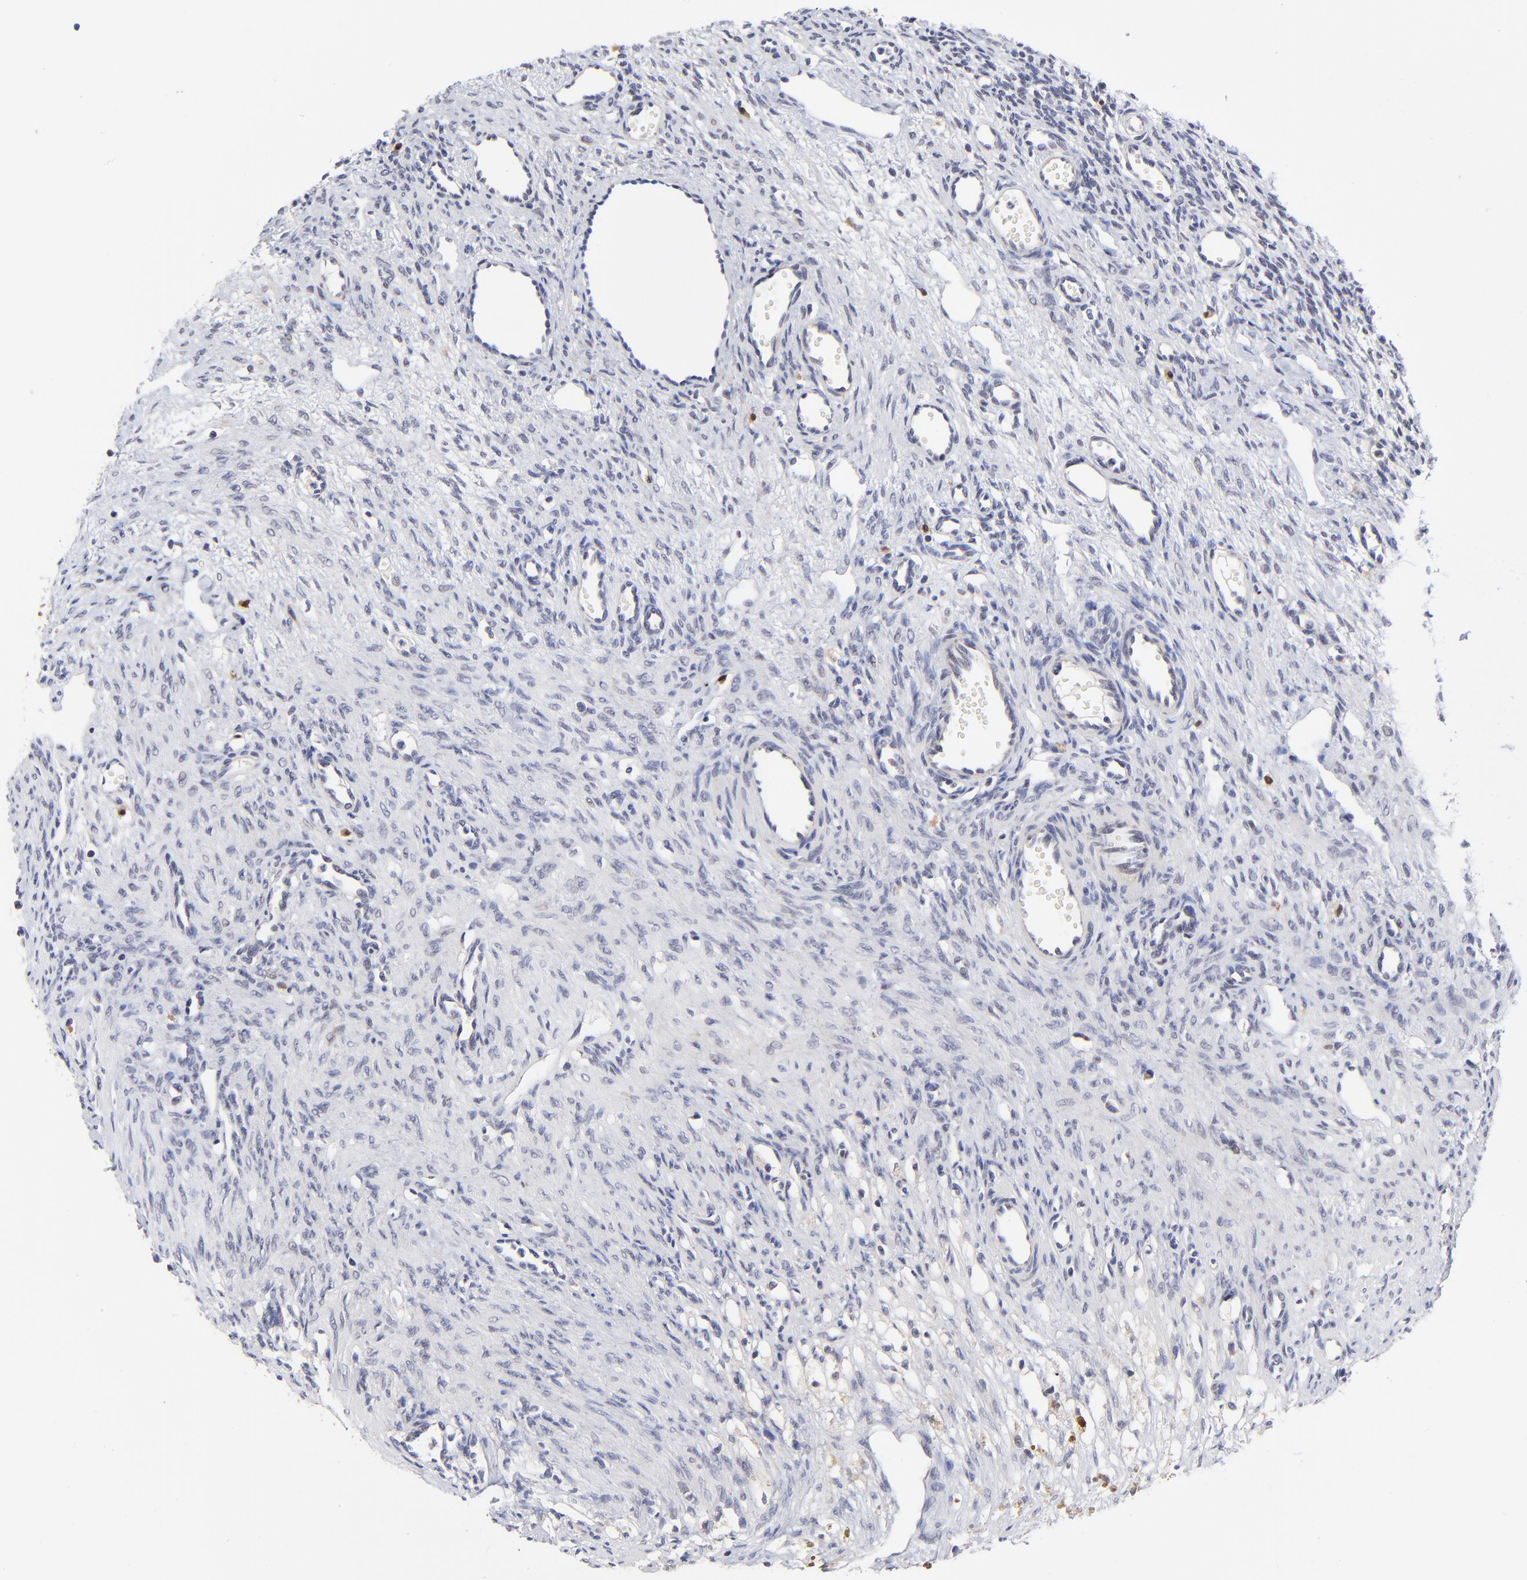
{"staining": {"intensity": "negative", "quantity": "none", "location": "none"}, "tissue": "ovary", "cell_type": "Follicle cells", "image_type": "normal", "snomed": [{"axis": "morphology", "description": "Normal tissue, NOS"}, {"axis": "topography", "description": "Ovary"}], "caption": "This is a micrograph of immunohistochemistry (IHC) staining of normal ovary, which shows no staining in follicle cells.", "gene": "FBXL12", "patient": {"sex": "female", "age": 33}}